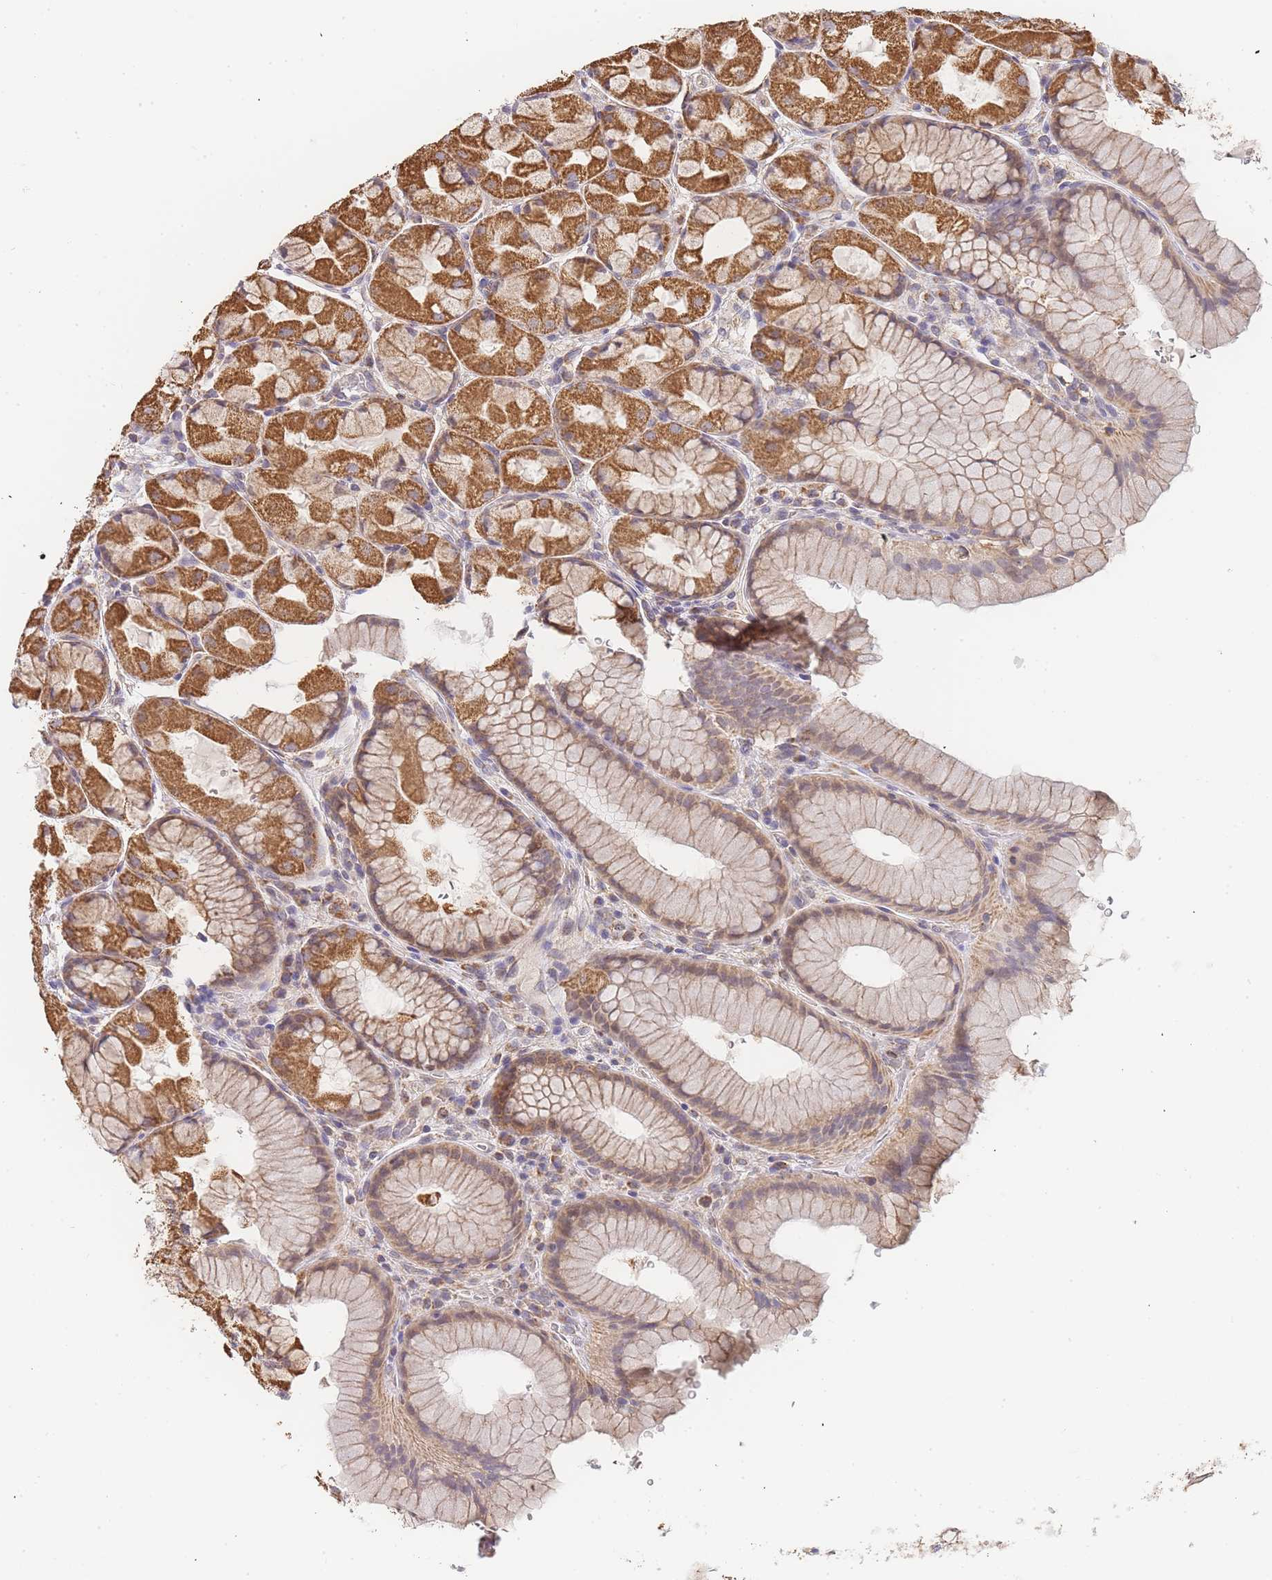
{"staining": {"intensity": "strong", "quantity": ">75%", "location": "cytoplasmic/membranous"}, "tissue": "stomach", "cell_type": "Glandular cells", "image_type": "normal", "snomed": [{"axis": "morphology", "description": "Normal tissue, NOS"}, {"axis": "topography", "description": "Stomach"}], "caption": "Brown immunohistochemical staining in unremarkable human stomach exhibits strong cytoplasmic/membranous expression in about >75% of glandular cells.", "gene": "ADCY9", "patient": {"sex": "male", "age": 57}}